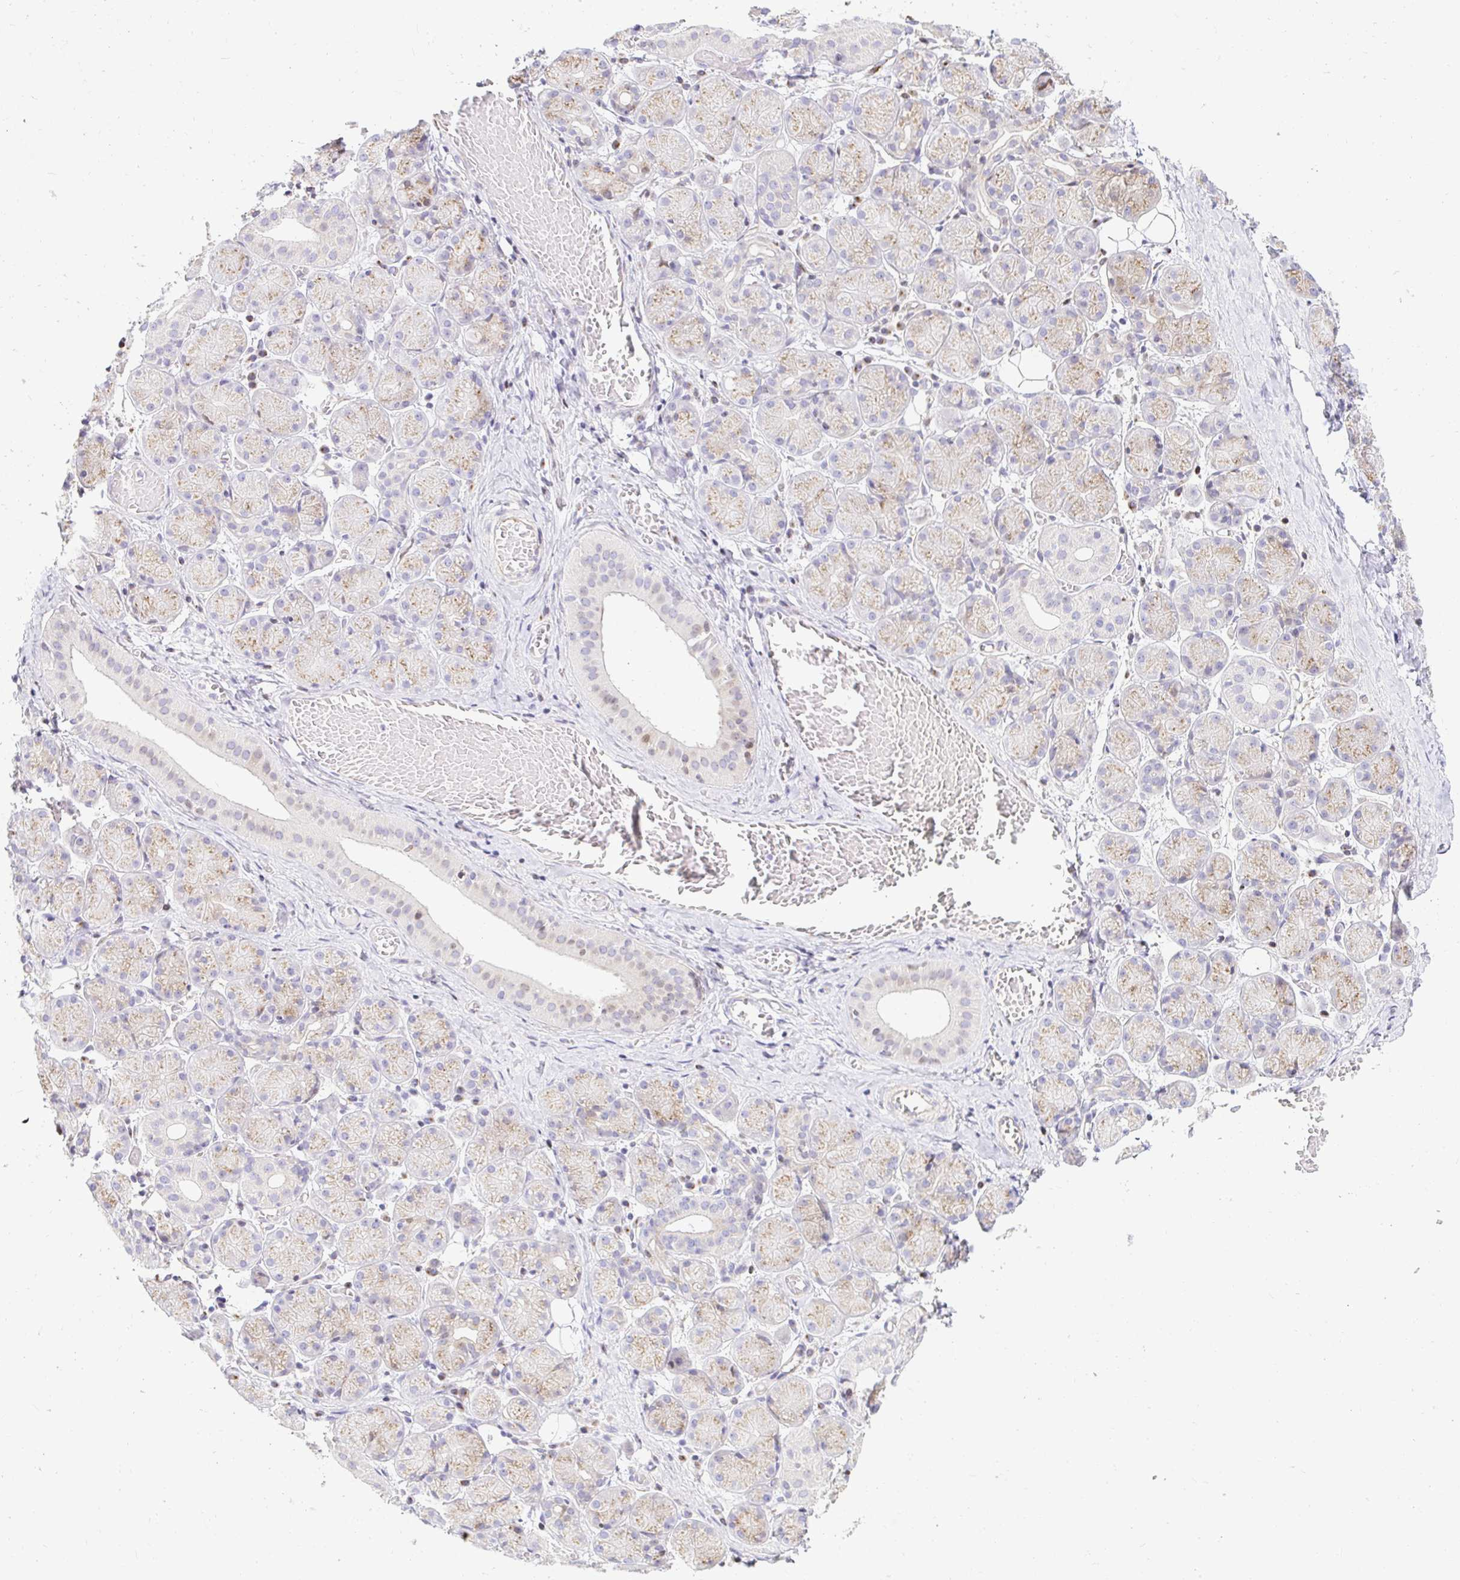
{"staining": {"intensity": "weak", "quantity": "25%-75%", "location": "cytoplasmic/membranous"}, "tissue": "salivary gland", "cell_type": "Glandular cells", "image_type": "normal", "snomed": [{"axis": "morphology", "description": "Normal tissue, NOS"}, {"axis": "topography", "description": "Salivary gland"}], "caption": "A micrograph showing weak cytoplasmic/membranous expression in about 25%-75% of glandular cells in normal salivary gland, as visualized by brown immunohistochemical staining.", "gene": "CAPSL", "patient": {"sex": "female", "age": 24}}